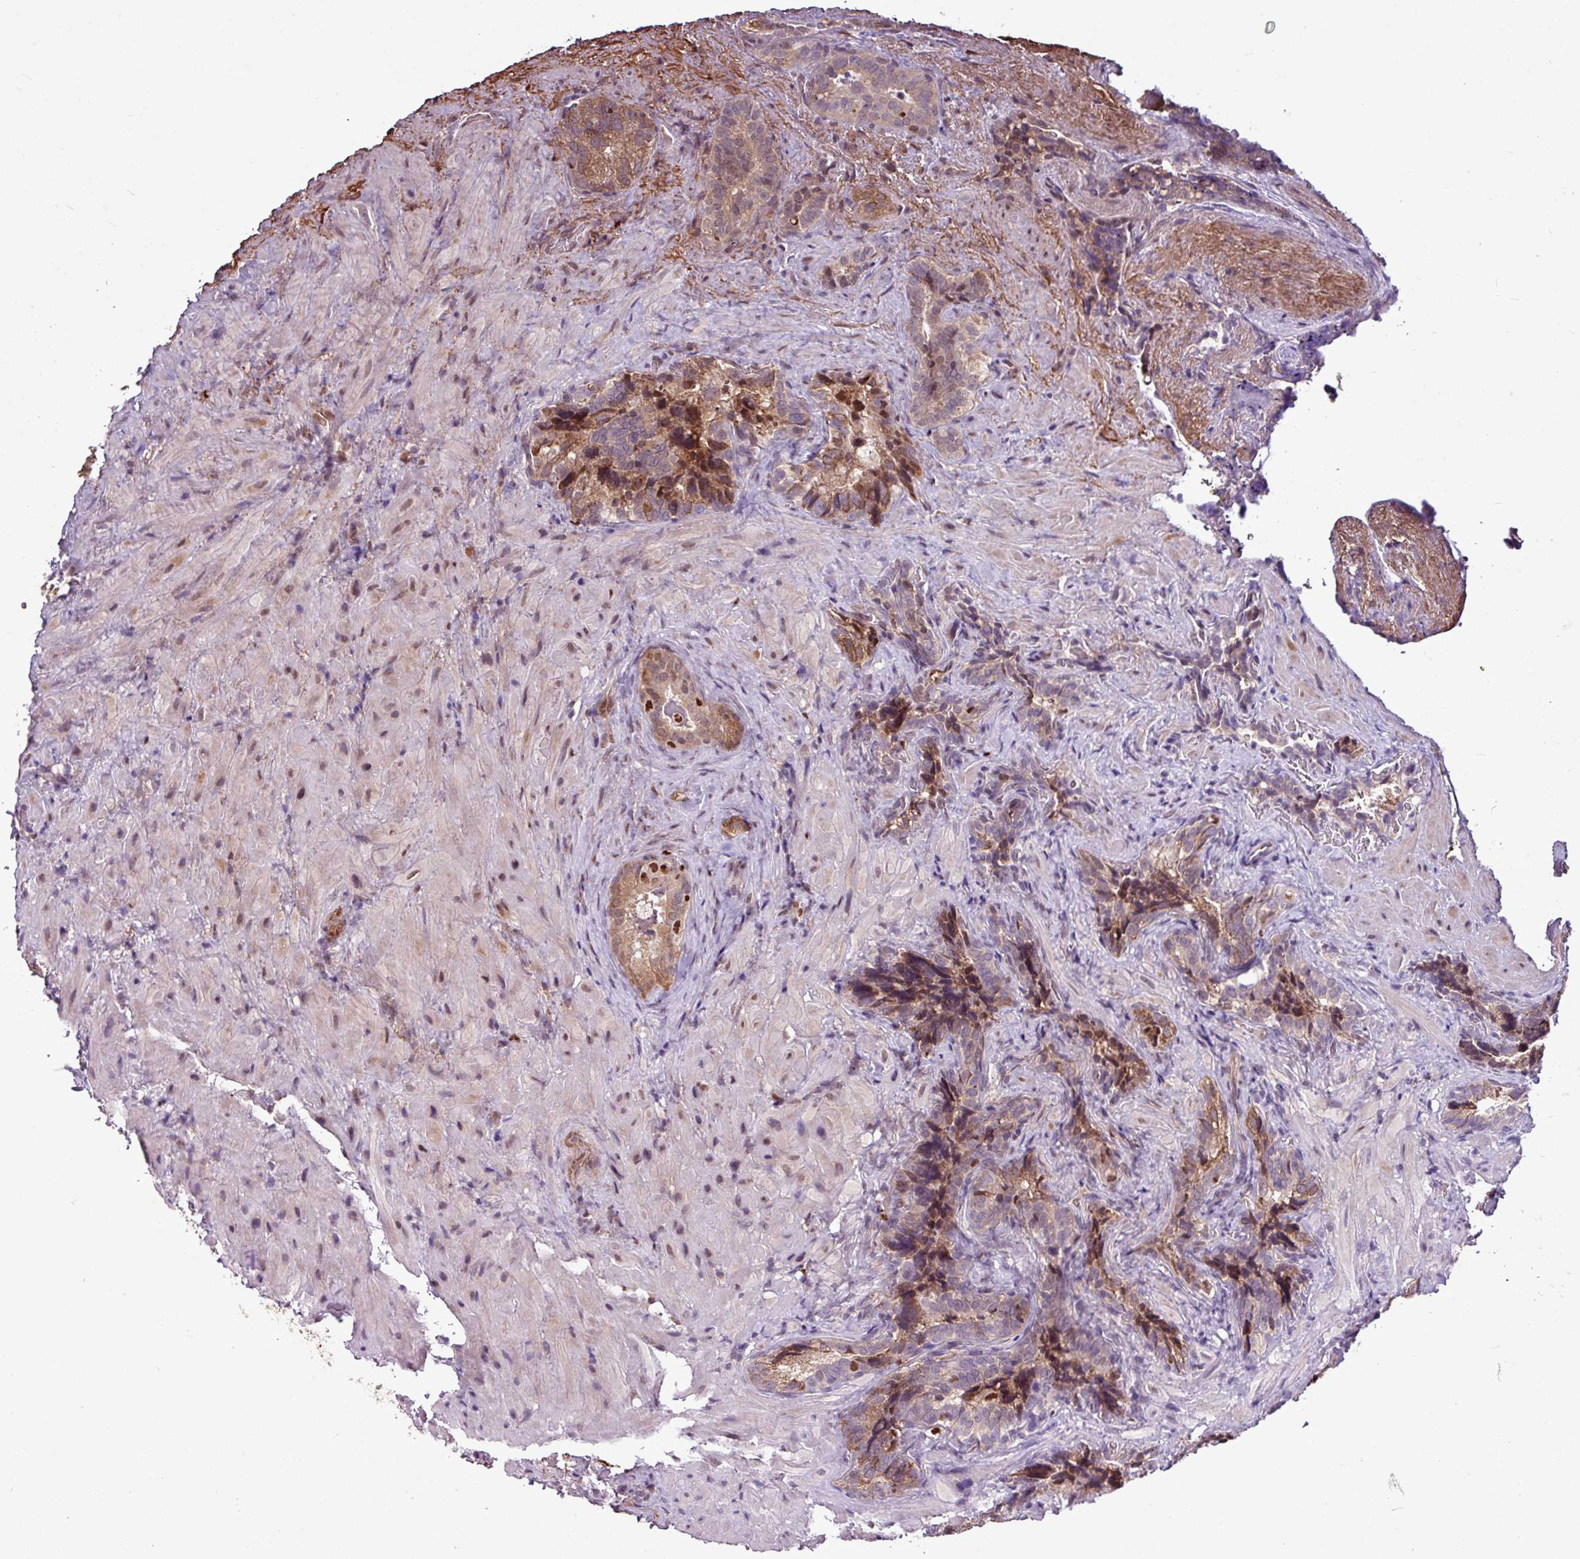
{"staining": {"intensity": "moderate", "quantity": ">75%", "location": "cytoplasmic/membranous"}, "tissue": "seminal vesicle", "cell_type": "Glandular cells", "image_type": "normal", "snomed": [{"axis": "morphology", "description": "Normal tissue, NOS"}, {"axis": "topography", "description": "Seminal veicle"}], "caption": "Protein expression analysis of normal seminal vesicle demonstrates moderate cytoplasmic/membranous staining in about >75% of glandular cells.", "gene": "SKIC2", "patient": {"sex": "male", "age": 62}}